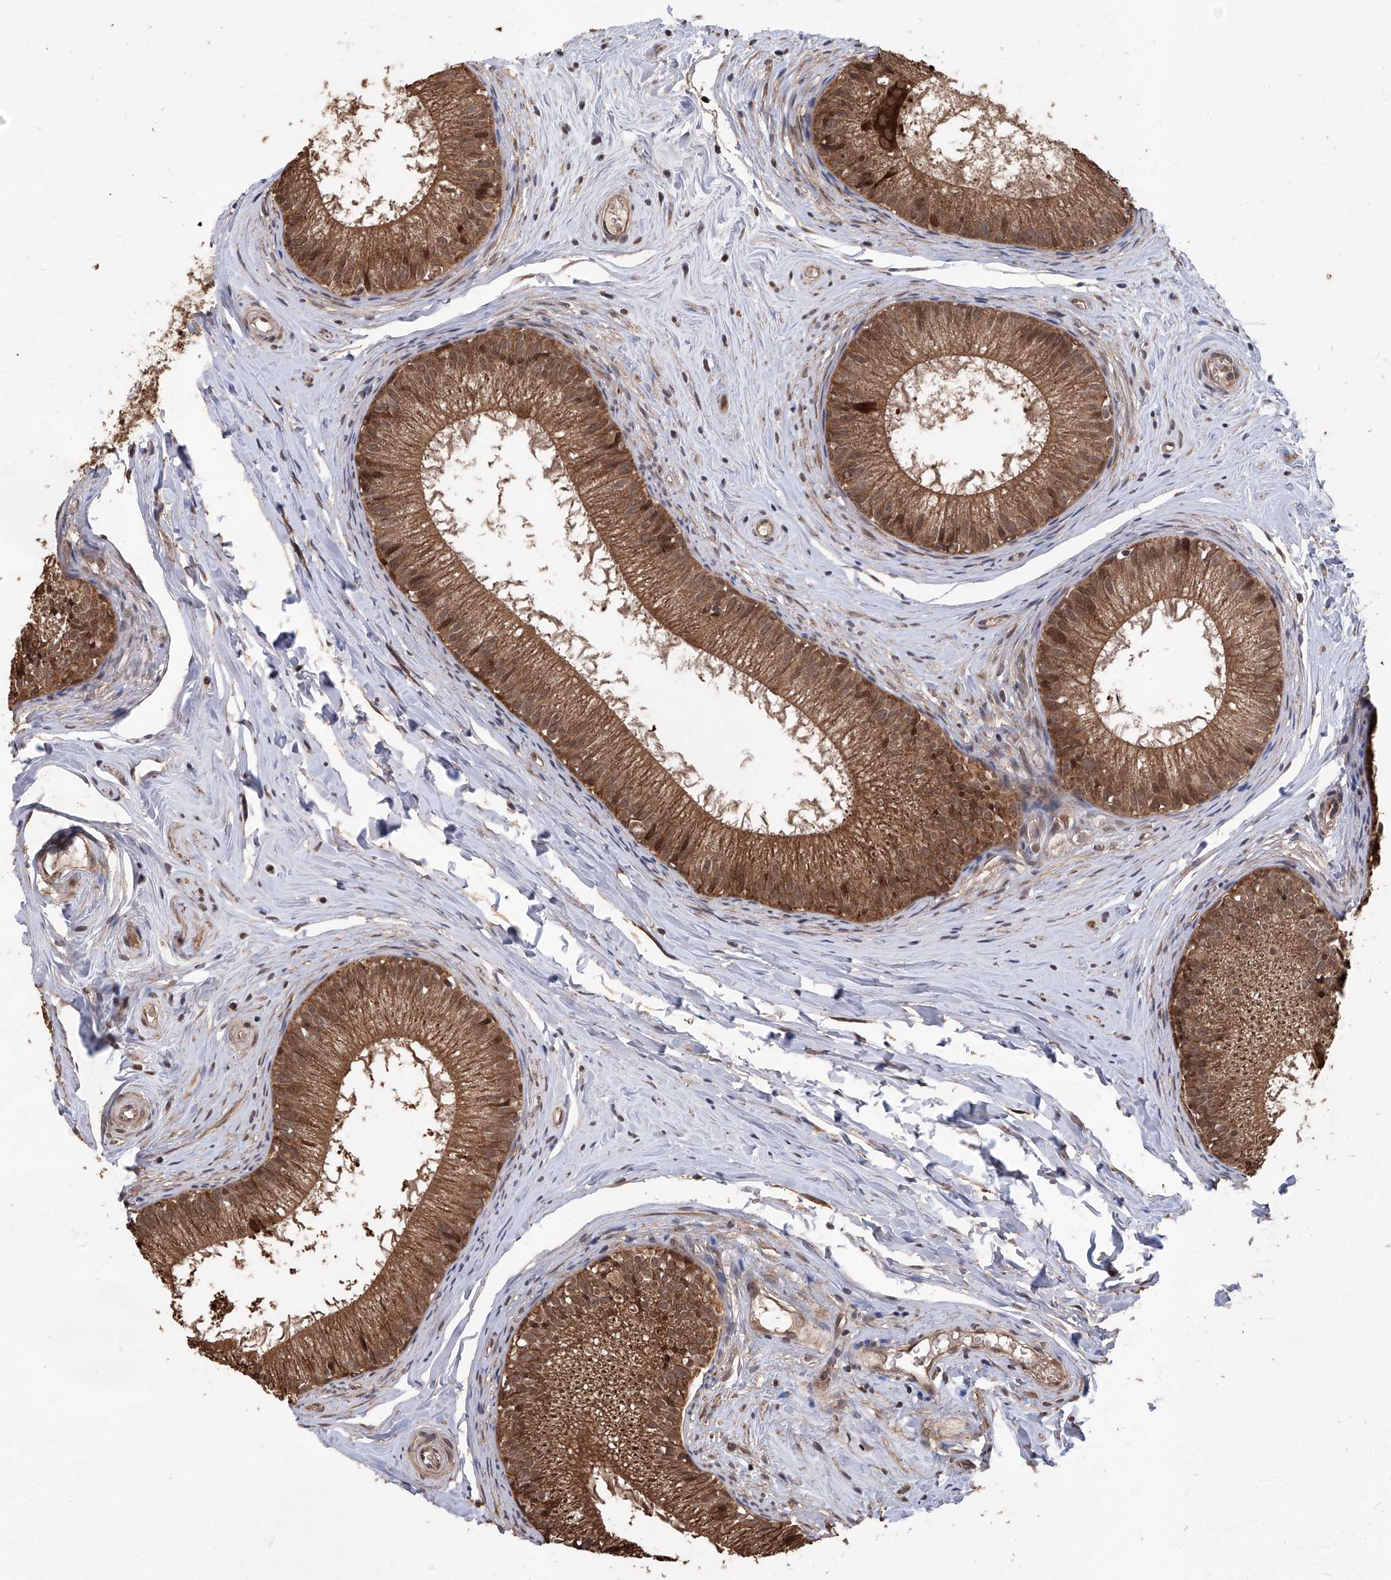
{"staining": {"intensity": "strong", "quantity": ">75%", "location": "cytoplasmic/membranous,nuclear"}, "tissue": "epididymis", "cell_type": "Glandular cells", "image_type": "normal", "snomed": [{"axis": "morphology", "description": "Normal tissue, NOS"}, {"axis": "topography", "description": "Epididymis"}], "caption": "Immunohistochemical staining of benign epididymis exhibits high levels of strong cytoplasmic/membranous,nuclear positivity in approximately >75% of glandular cells.", "gene": "LYSMD4", "patient": {"sex": "male", "age": 34}}